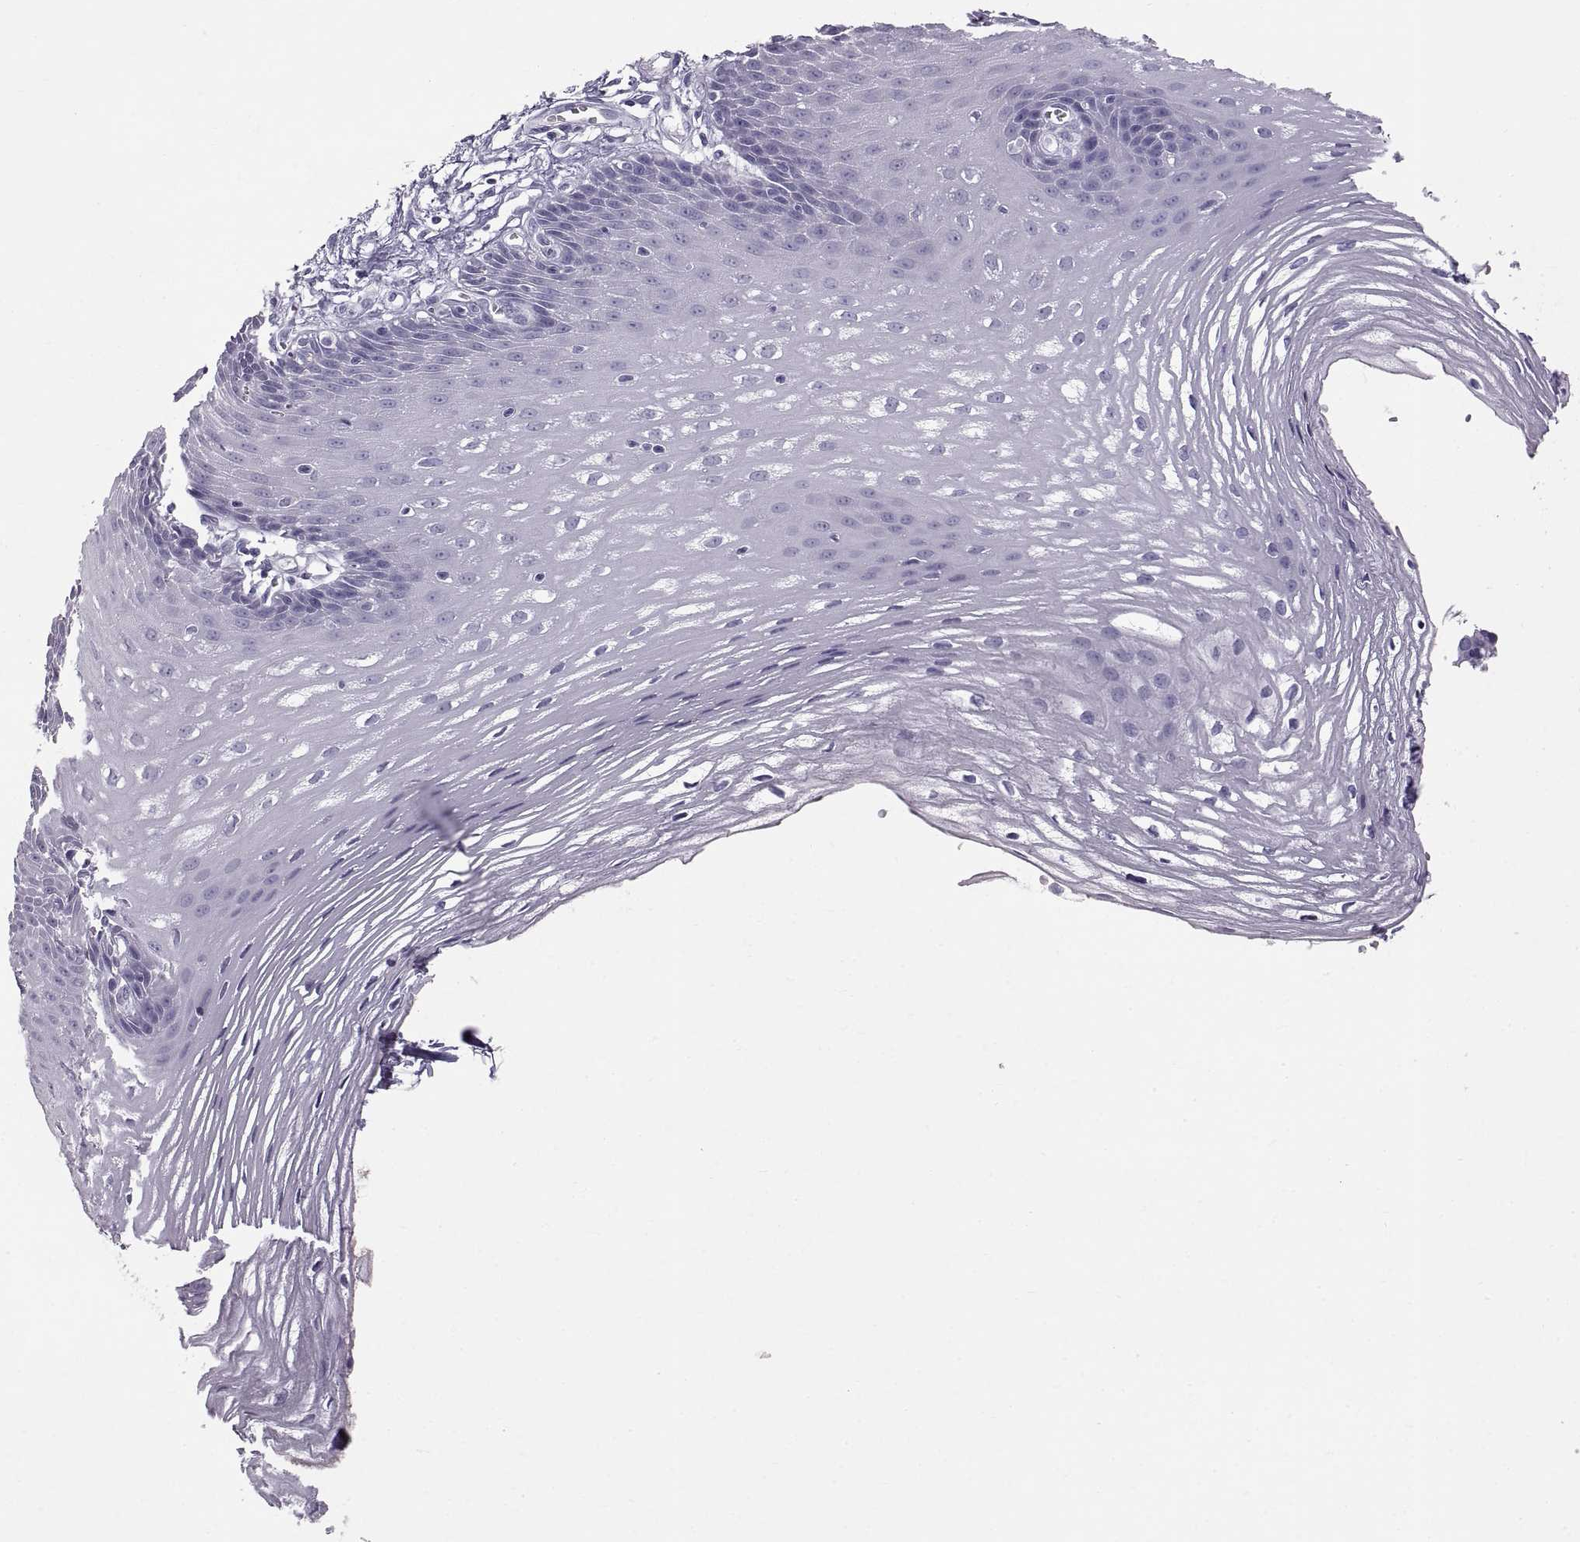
{"staining": {"intensity": "negative", "quantity": "none", "location": "none"}, "tissue": "esophagus", "cell_type": "Squamous epithelial cells", "image_type": "normal", "snomed": [{"axis": "morphology", "description": "Normal tissue, NOS"}, {"axis": "topography", "description": "Esophagus"}], "caption": "IHC of unremarkable esophagus displays no staining in squamous epithelial cells.", "gene": "WFDC8", "patient": {"sex": "male", "age": 72}}